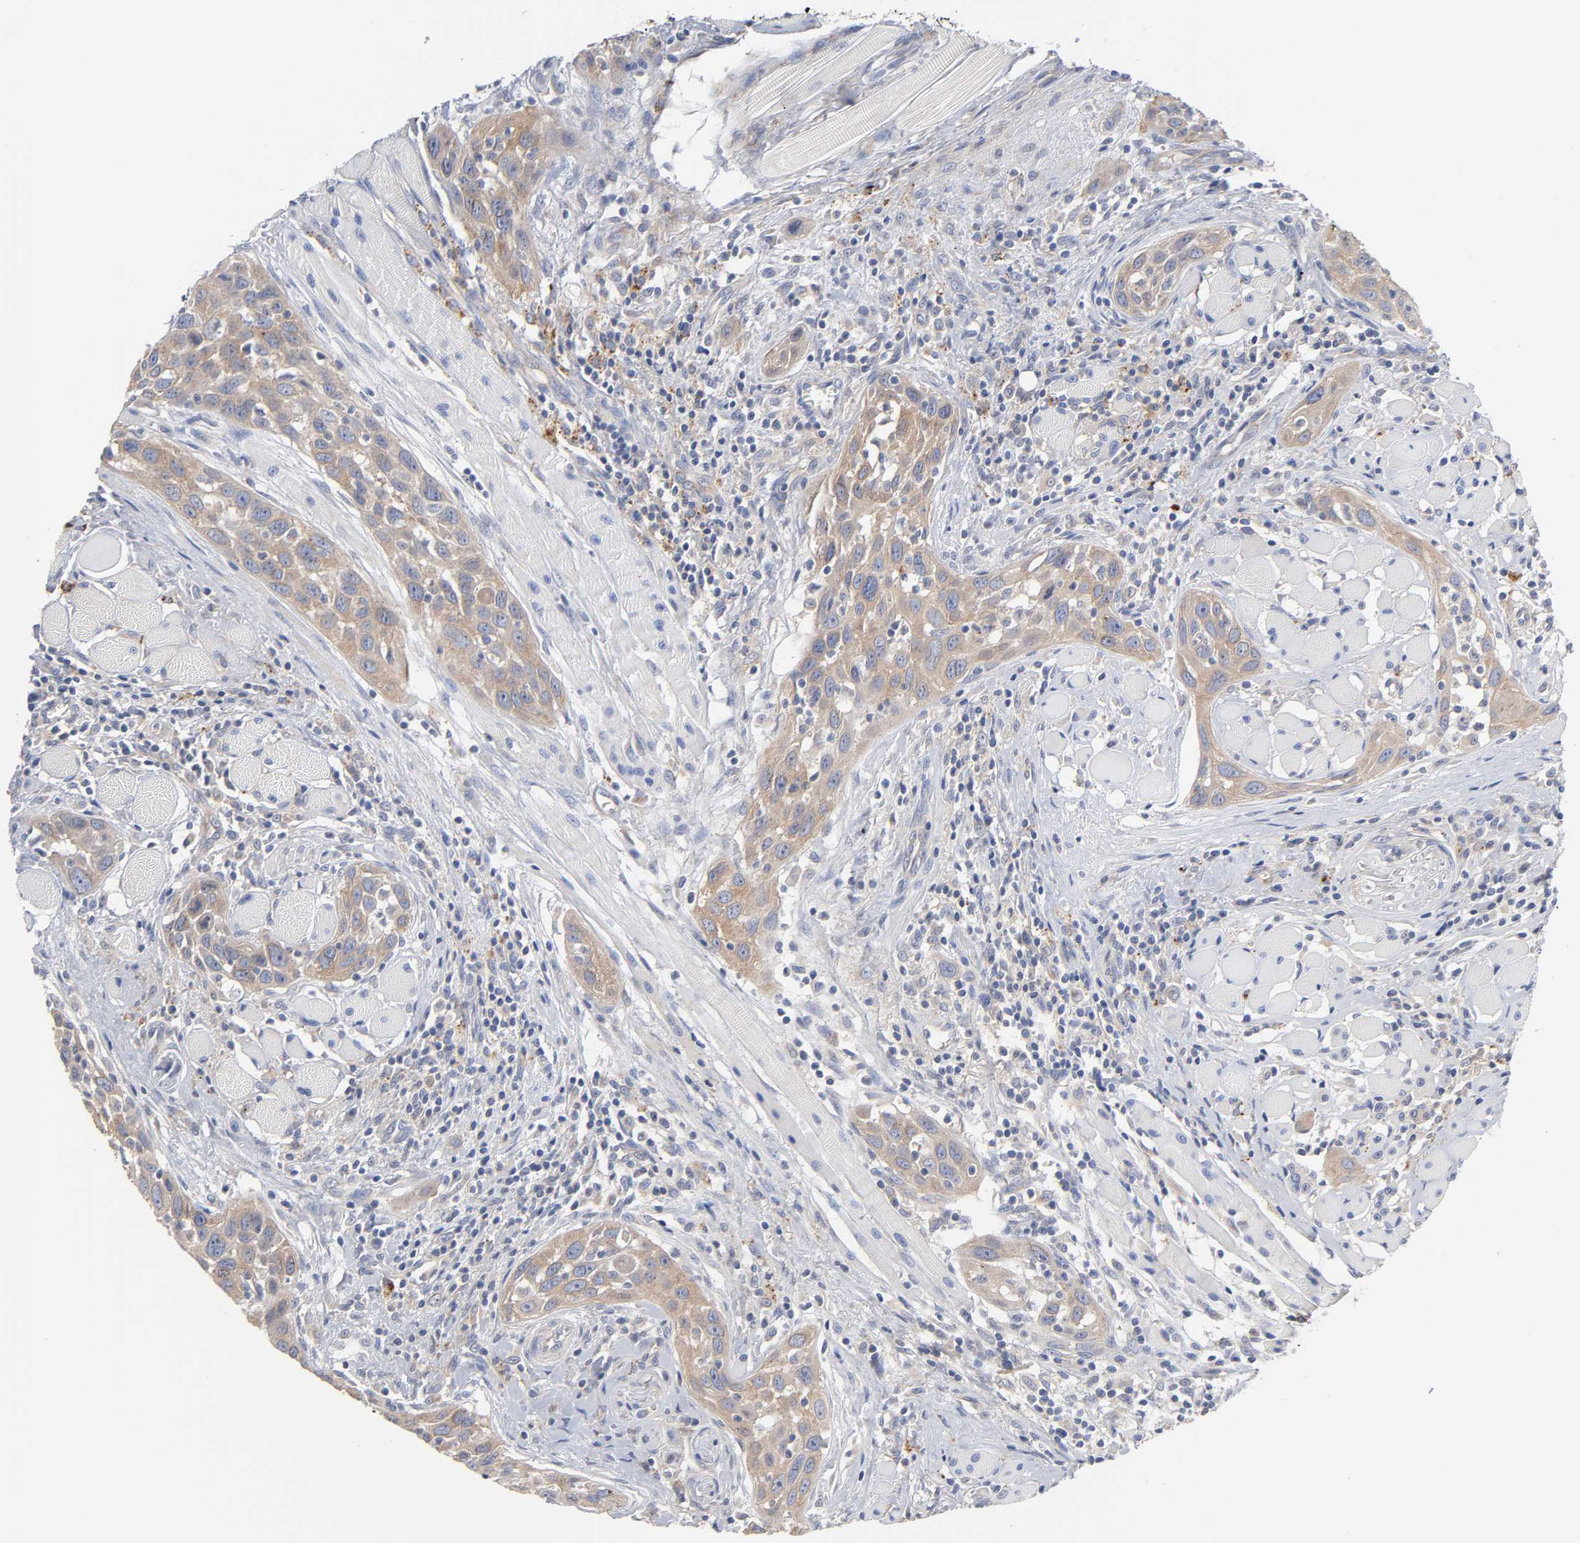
{"staining": {"intensity": "moderate", "quantity": ">75%", "location": "cytoplasmic/membranous"}, "tissue": "head and neck cancer", "cell_type": "Tumor cells", "image_type": "cancer", "snomed": [{"axis": "morphology", "description": "Squamous cell carcinoma, NOS"}, {"axis": "topography", "description": "Oral tissue"}, {"axis": "topography", "description": "Head-Neck"}], "caption": "Head and neck squamous cell carcinoma tissue displays moderate cytoplasmic/membranous positivity in about >75% of tumor cells, visualized by immunohistochemistry.", "gene": "C17orf75", "patient": {"sex": "female", "age": 50}}